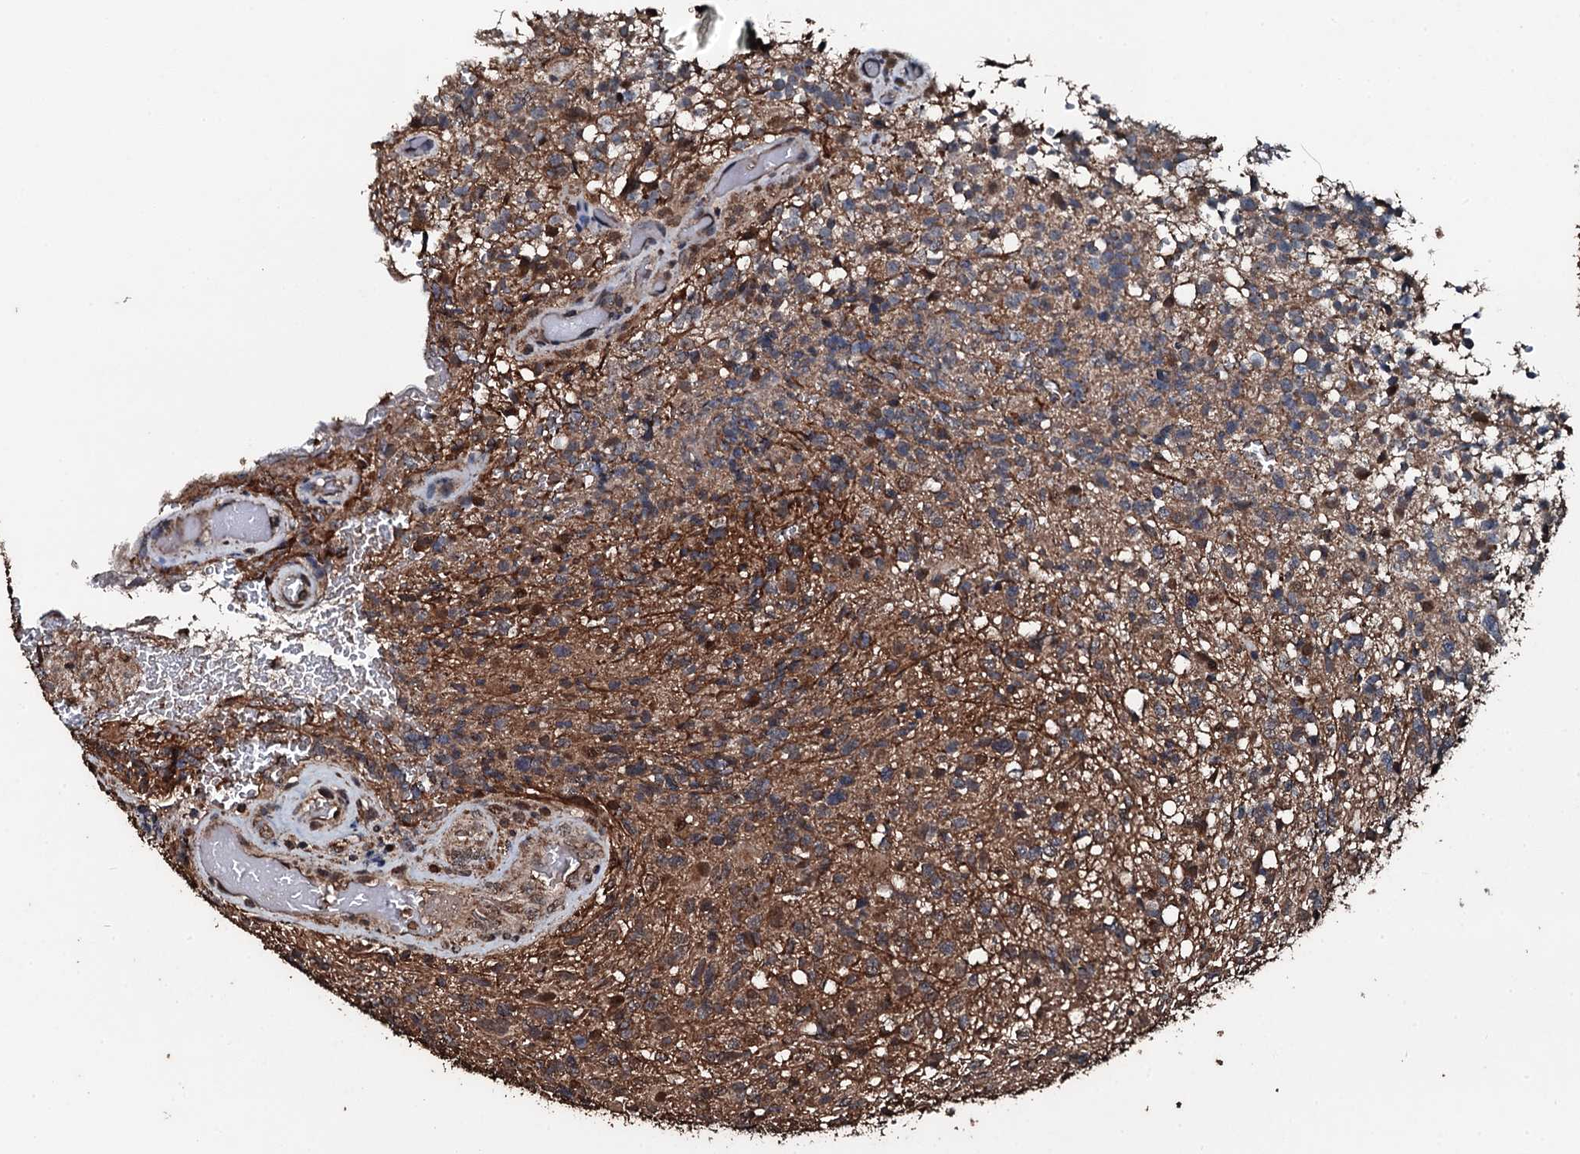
{"staining": {"intensity": "moderate", "quantity": ">75%", "location": "cytoplasmic/membranous"}, "tissue": "glioma", "cell_type": "Tumor cells", "image_type": "cancer", "snomed": [{"axis": "morphology", "description": "Glioma, malignant, High grade"}, {"axis": "topography", "description": "Brain"}], "caption": "A micrograph showing moderate cytoplasmic/membranous positivity in approximately >75% of tumor cells in glioma, as visualized by brown immunohistochemical staining.", "gene": "FAAP24", "patient": {"sex": "male", "age": 56}}